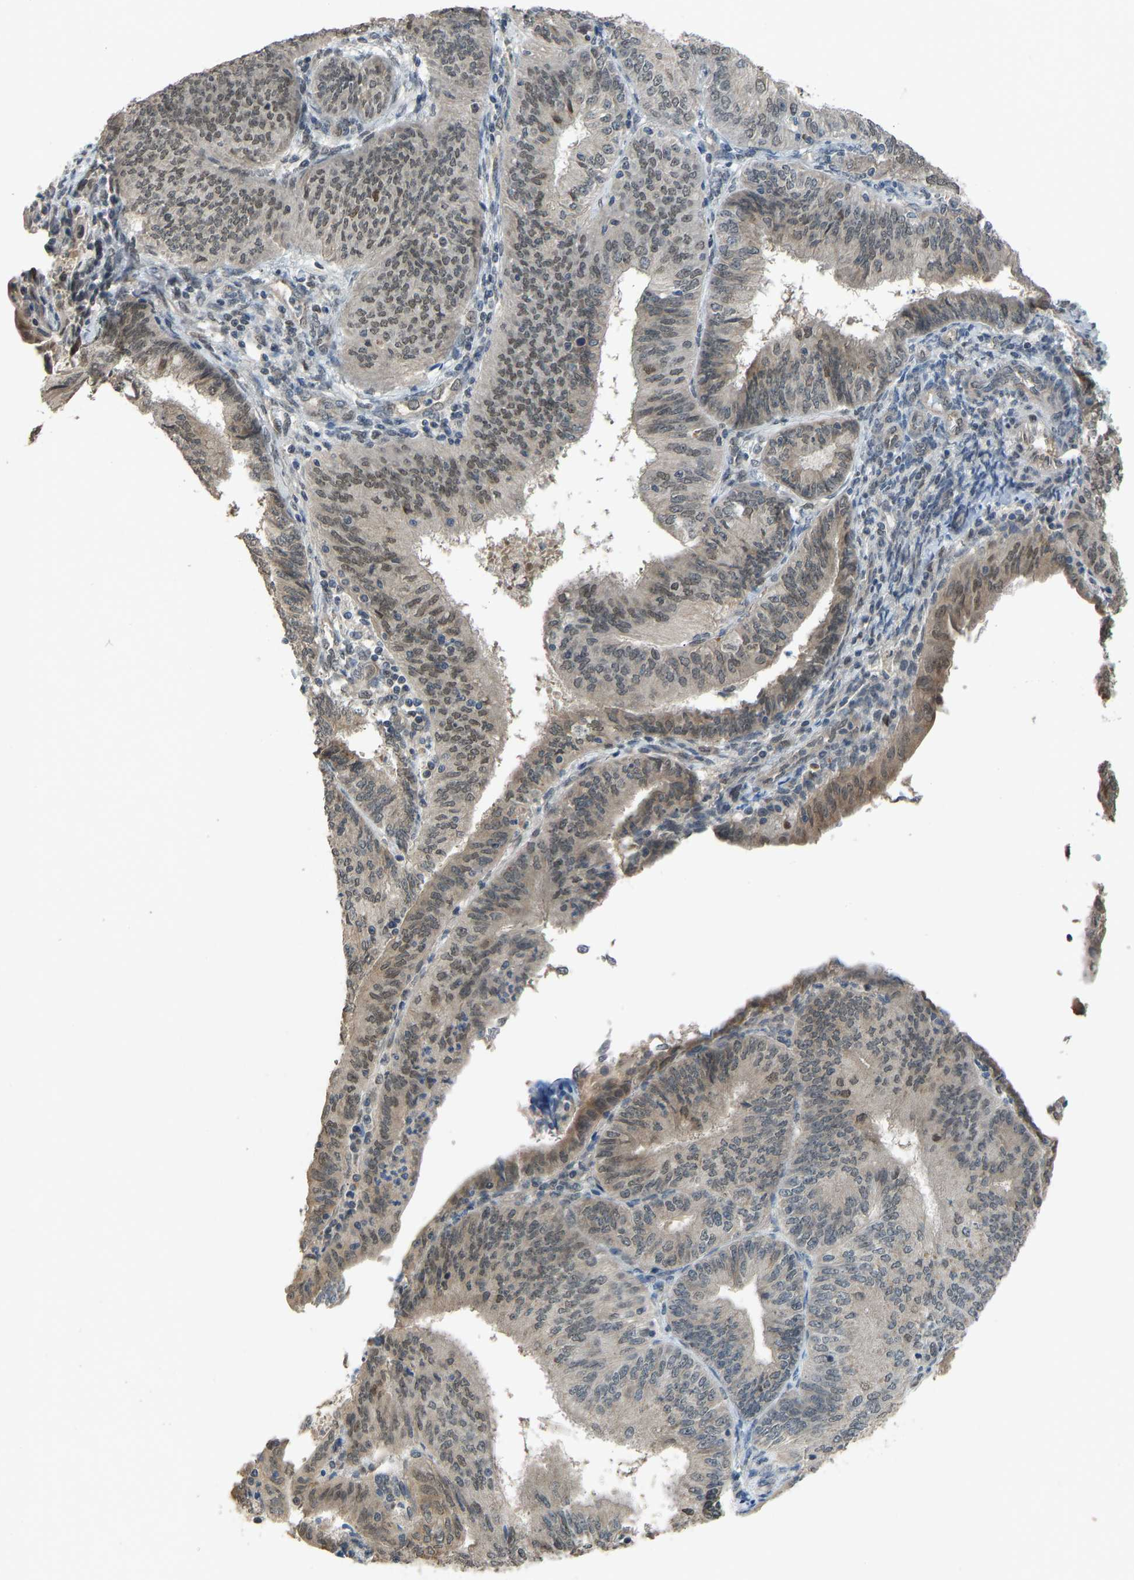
{"staining": {"intensity": "weak", "quantity": ">75%", "location": "nuclear"}, "tissue": "endometrial cancer", "cell_type": "Tumor cells", "image_type": "cancer", "snomed": [{"axis": "morphology", "description": "Adenocarcinoma, NOS"}, {"axis": "topography", "description": "Endometrium"}], "caption": "An immunohistochemistry (IHC) micrograph of tumor tissue is shown. Protein staining in brown shows weak nuclear positivity in endometrial cancer (adenocarcinoma) within tumor cells.", "gene": "KPNA6", "patient": {"sex": "female", "age": 58}}